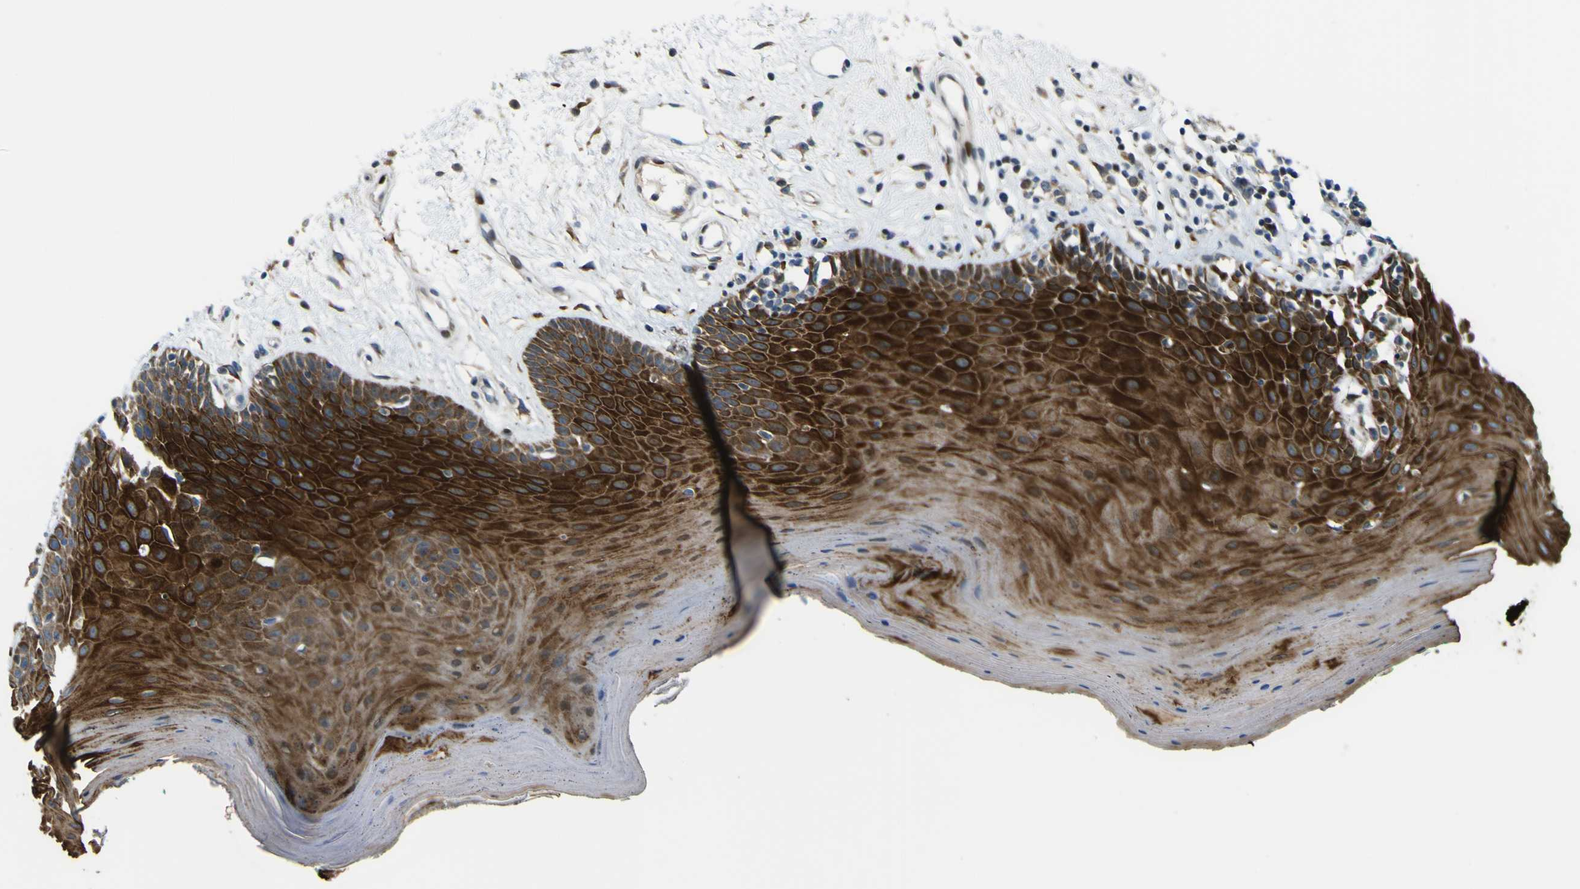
{"staining": {"intensity": "strong", "quantity": ">75%", "location": "cytoplasmic/membranous"}, "tissue": "oral mucosa", "cell_type": "Squamous epithelial cells", "image_type": "normal", "snomed": [{"axis": "morphology", "description": "Normal tissue, NOS"}, {"axis": "topography", "description": "Skeletal muscle"}, {"axis": "topography", "description": "Oral tissue"}], "caption": "Normal oral mucosa was stained to show a protein in brown. There is high levels of strong cytoplasmic/membranous staining in approximately >75% of squamous epithelial cells.", "gene": "LBHD1", "patient": {"sex": "male", "age": 58}}